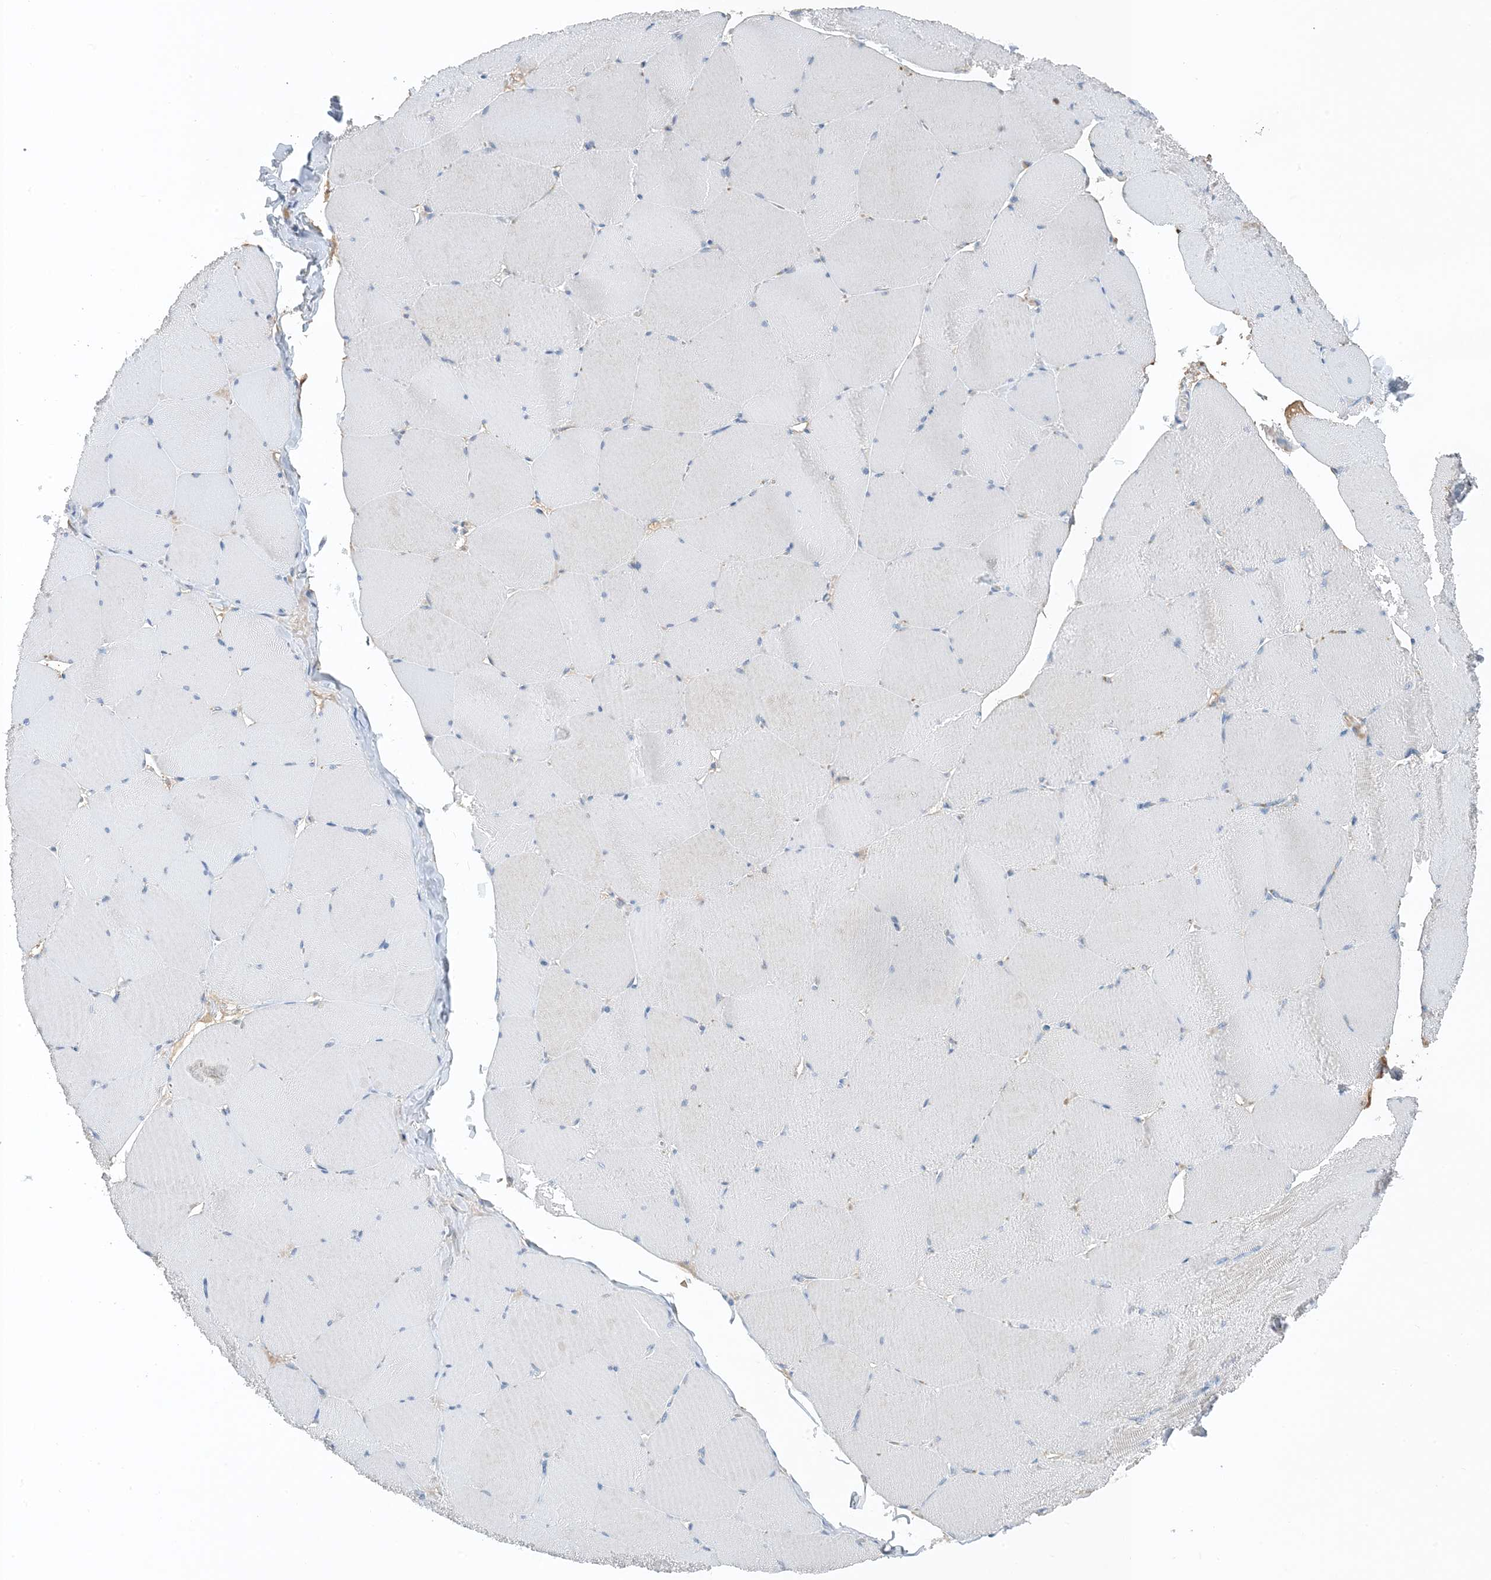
{"staining": {"intensity": "negative", "quantity": "none", "location": "none"}, "tissue": "skeletal muscle", "cell_type": "Myocytes", "image_type": "normal", "snomed": [{"axis": "morphology", "description": "Normal tissue, NOS"}, {"axis": "topography", "description": "Skeletal muscle"}, {"axis": "topography", "description": "Head-Neck"}], "caption": "The immunohistochemistry (IHC) micrograph has no significant expression in myocytes of skeletal muscle. (DAB IHC, high magnification).", "gene": "CTRL", "patient": {"sex": "male", "age": 66}}